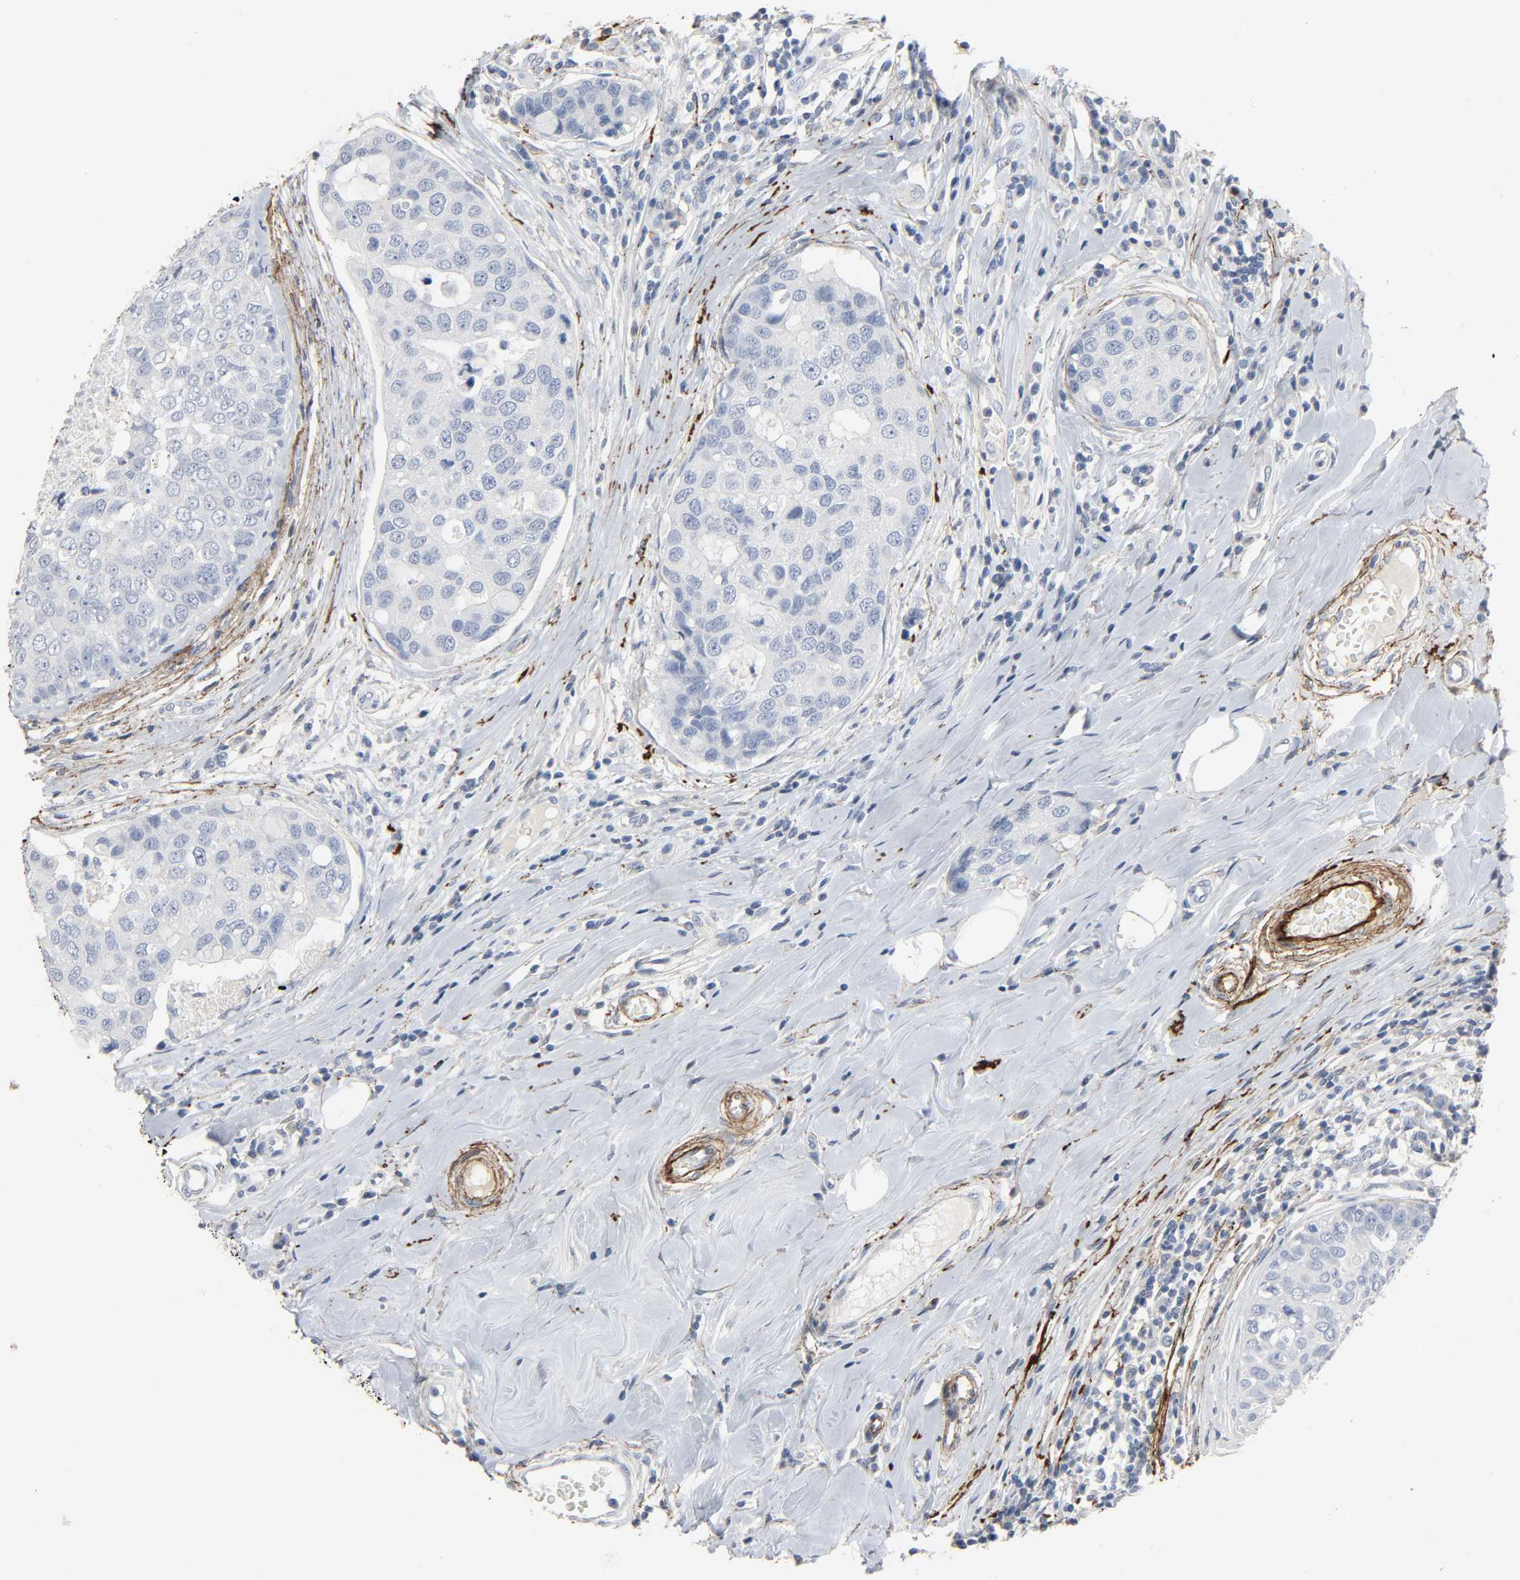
{"staining": {"intensity": "negative", "quantity": "none", "location": "none"}, "tissue": "breast cancer", "cell_type": "Tumor cells", "image_type": "cancer", "snomed": [{"axis": "morphology", "description": "Duct carcinoma"}, {"axis": "topography", "description": "Breast"}], "caption": "This is a photomicrograph of IHC staining of infiltrating ductal carcinoma (breast), which shows no staining in tumor cells.", "gene": "FBLN5", "patient": {"sex": "female", "age": 27}}